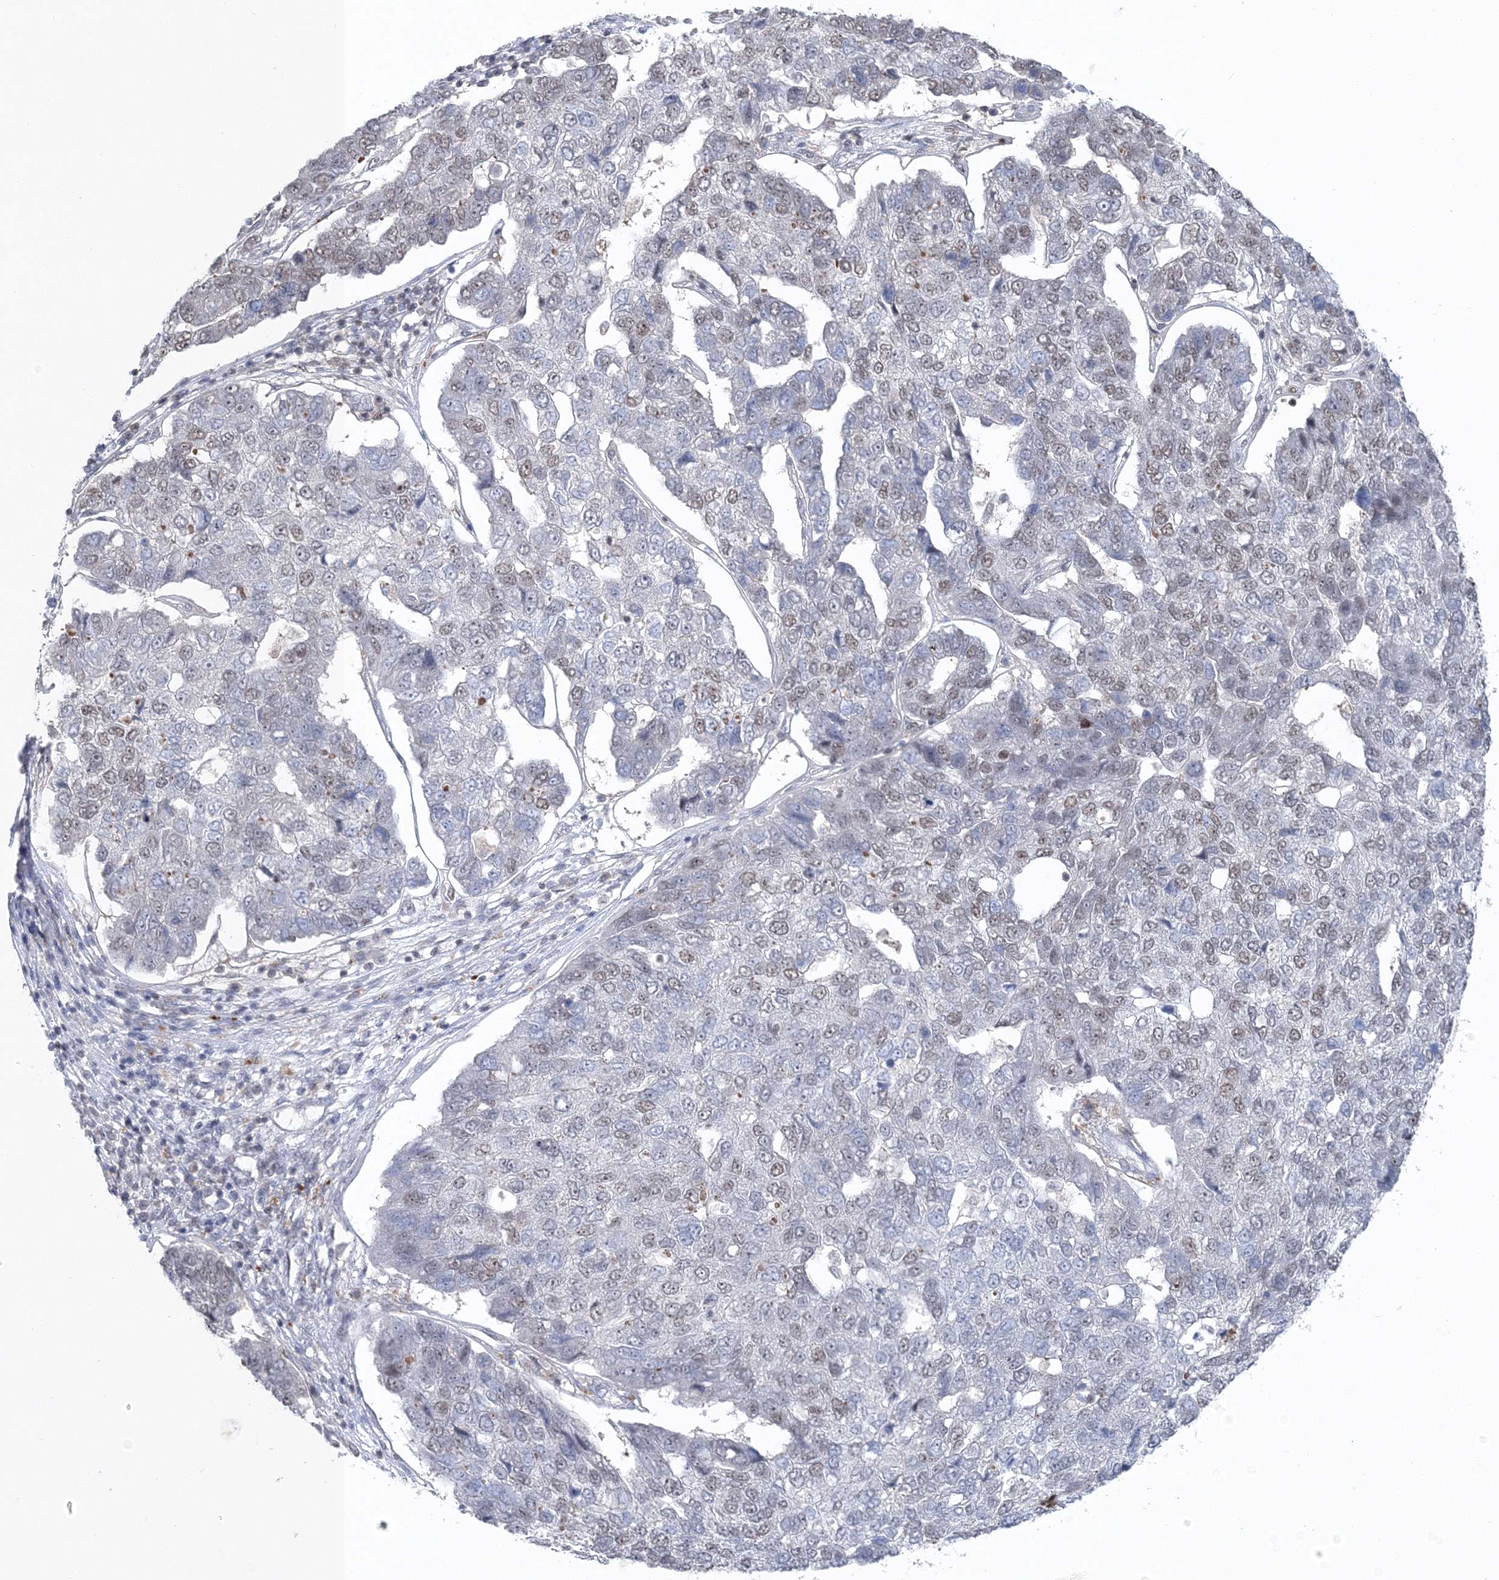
{"staining": {"intensity": "weak", "quantity": "25%-75%", "location": "nuclear"}, "tissue": "pancreatic cancer", "cell_type": "Tumor cells", "image_type": "cancer", "snomed": [{"axis": "morphology", "description": "Adenocarcinoma, NOS"}, {"axis": "topography", "description": "Pancreas"}], "caption": "Pancreatic adenocarcinoma tissue demonstrates weak nuclear positivity in about 25%-75% of tumor cells", "gene": "PDS5A", "patient": {"sex": "female", "age": 61}}